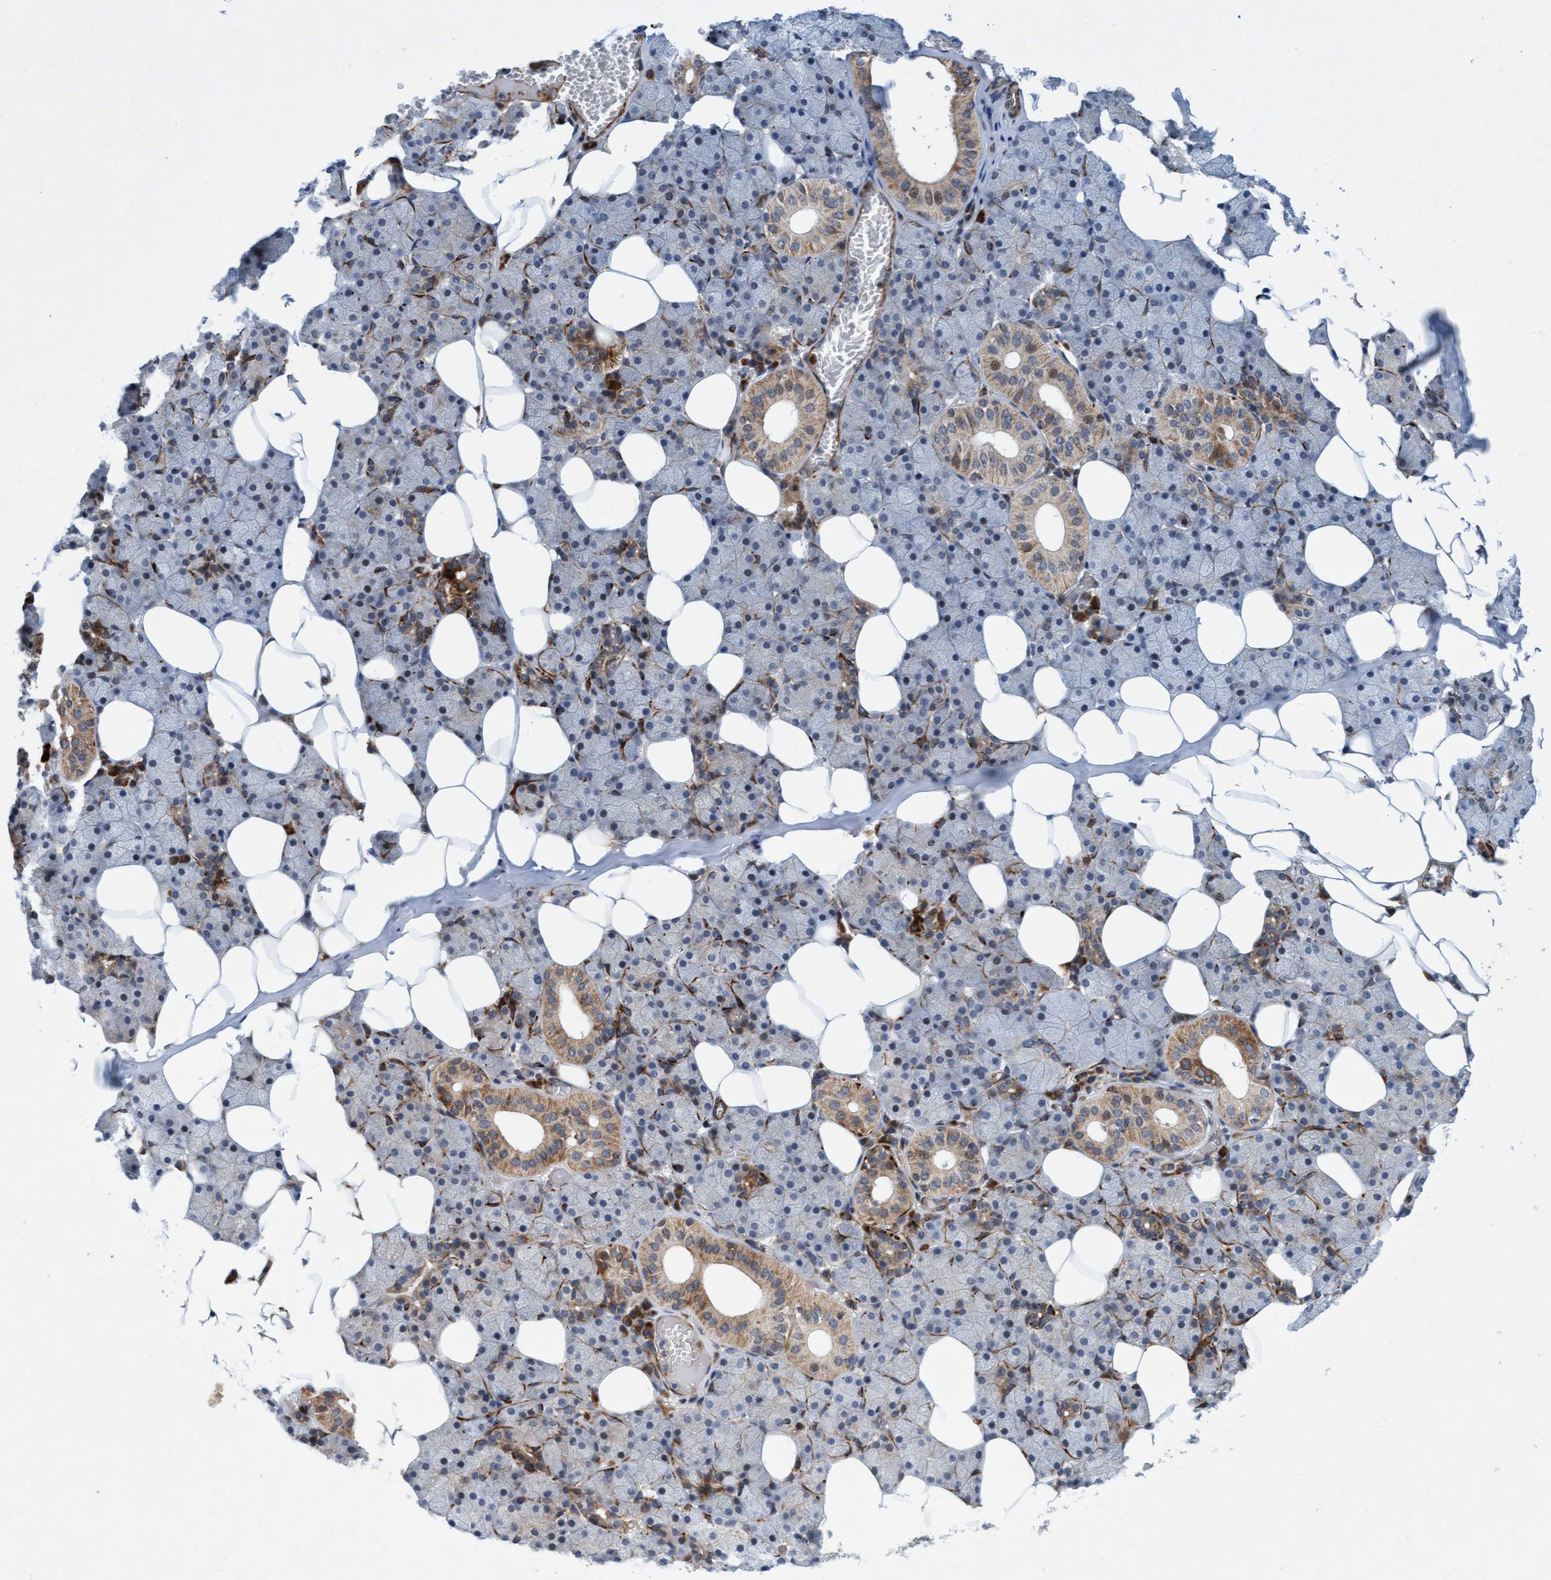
{"staining": {"intensity": "moderate", "quantity": "25%-75%", "location": "cytoplasmic/membranous"}, "tissue": "salivary gland", "cell_type": "Glandular cells", "image_type": "normal", "snomed": [{"axis": "morphology", "description": "Normal tissue, NOS"}, {"axis": "topography", "description": "Salivary gland"}], "caption": "Protein staining displays moderate cytoplasmic/membranous expression in approximately 25%-75% of glandular cells in unremarkable salivary gland. (brown staining indicates protein expression, while blue staining denotes nuclei).", "gene": "TMEM70", "patient": {"sex": "female", "age": 33}}